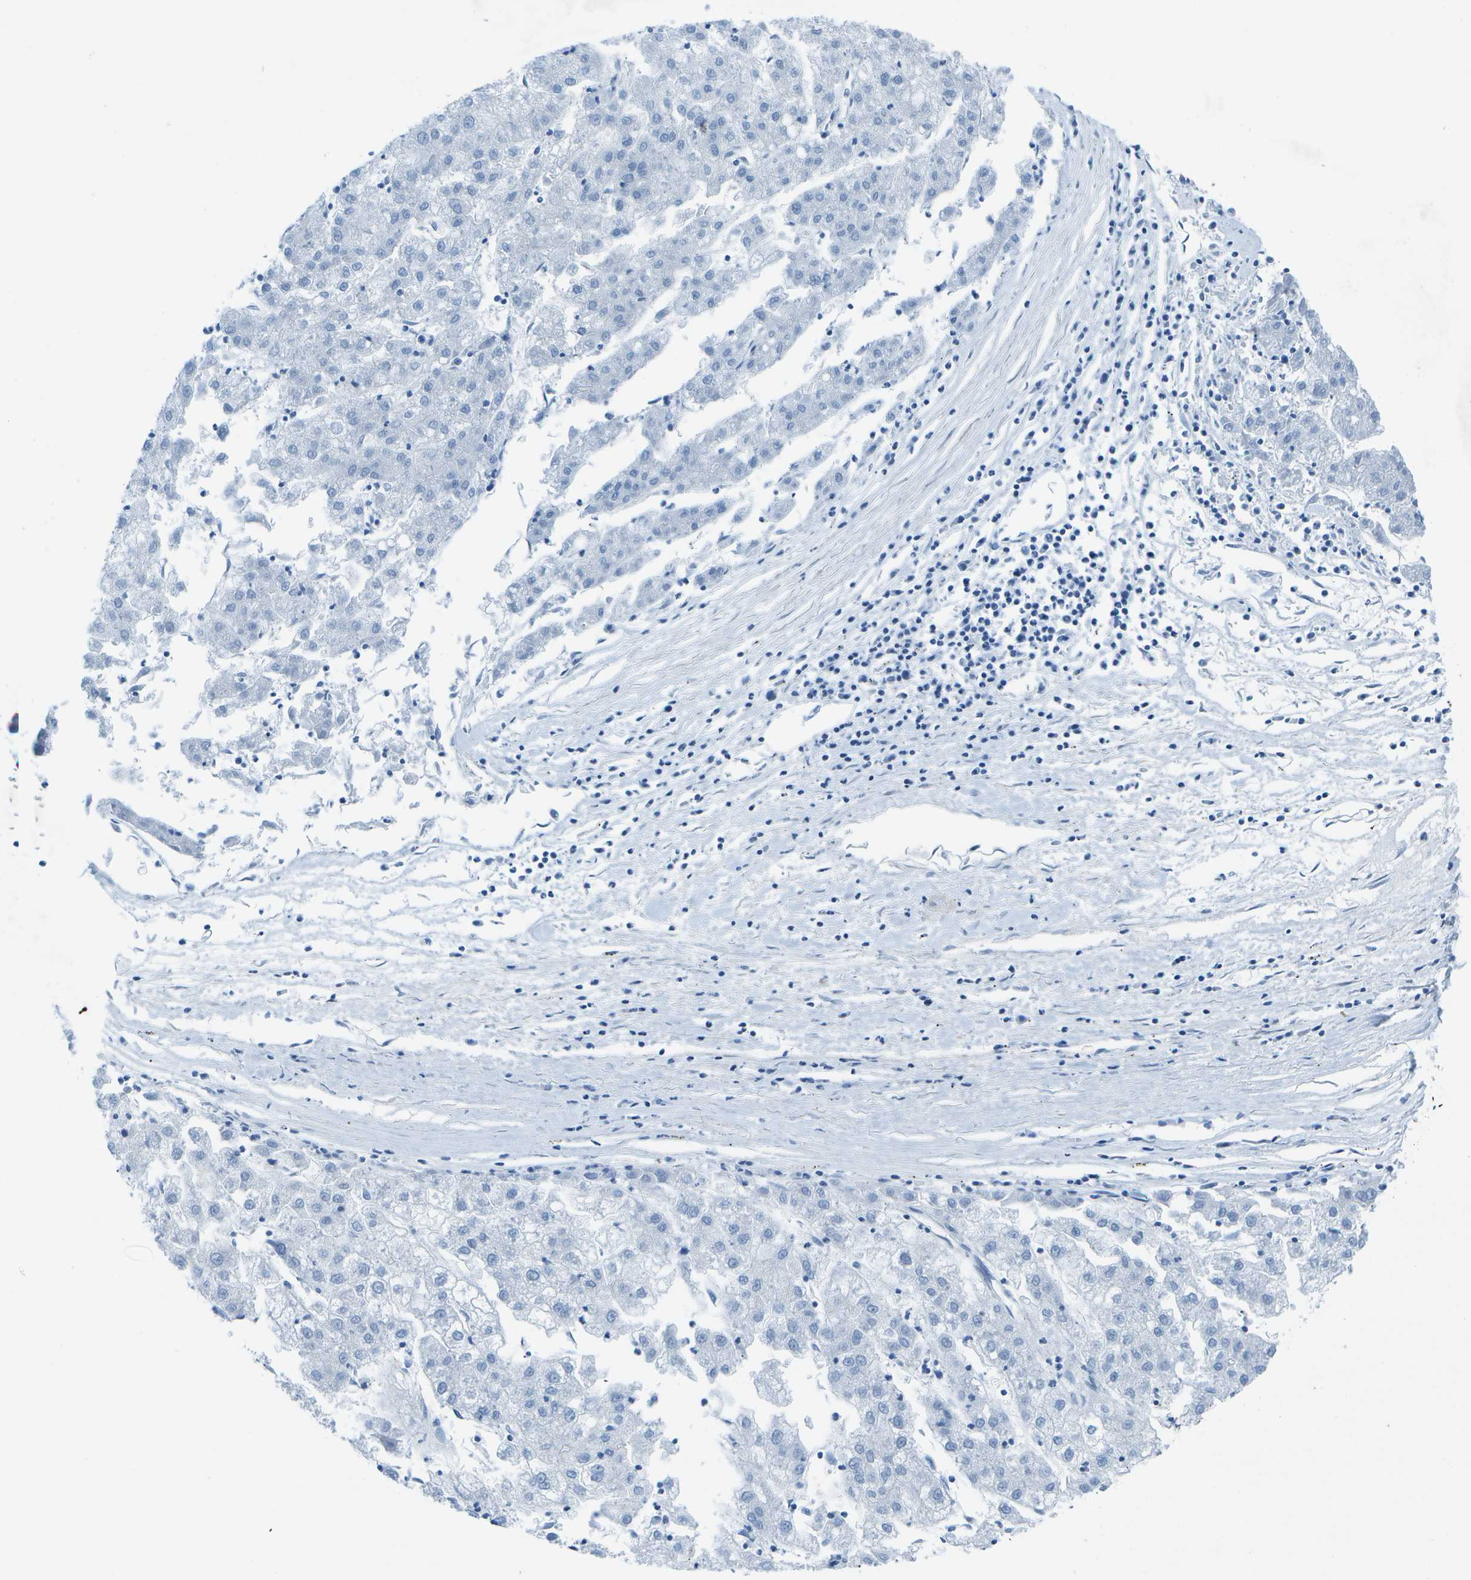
{"staining": {"intensity": "negative", "quantity": "none", "location": "none"}, "tissue": "liver cancer", "cell_type": "Tumor cells", "image_type": "cancer", "snomed": [{"axis": "morphology", "description": "Carcinoma, Hepatocellular, NOS"}, {"axis": "topography", "description": "Liver"}], "caption": "Liver hepatocellular carcinoma was stained to show a protein in brown. There is no significant positivity in tumor cells.", "gene": "SORBS3", "patient": {"sex": "male", "age": 72}}